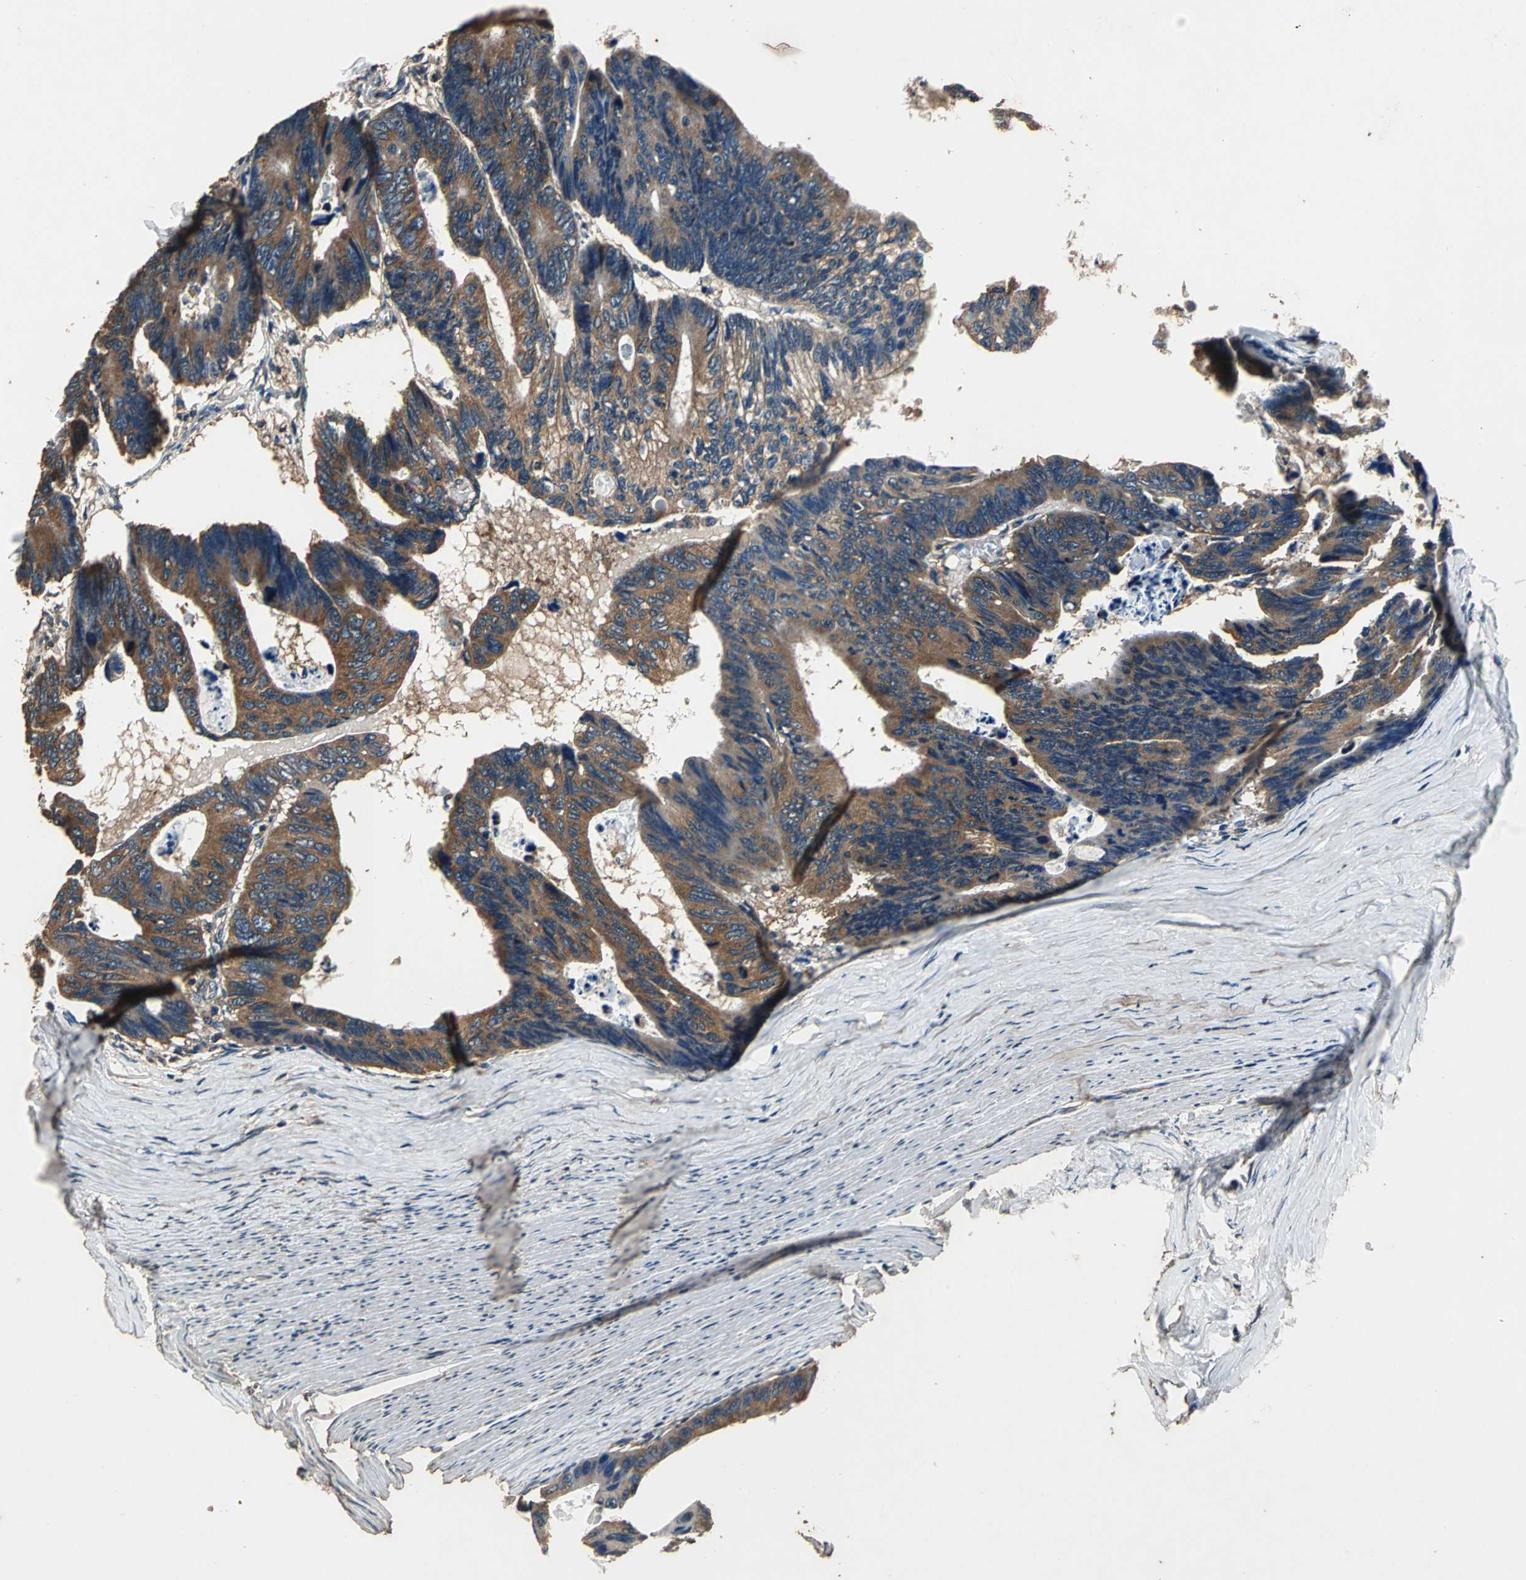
{"staining": {"intensity": "strong", "quantity": ">75%", "location": "cytoplasmic/membranous"}, "tissue": "colorectal cancer", "cell_type": "Tumor cells", "image_type": "cancer", "snomed": [{"axis": "morphology", "description": "Adenocarcinoma, NOS"}, {"axis": "topography", "description": "Colon"}], "caption": "IHC micrograph of adenocarcinoma (colorectal) stained for a protein (brown), which displays high levels of strong cytoplasmic/membranous positivity in approximately >75% of tumor cells.", "gene": "ZNF608", "patient": {"sex": "female", "age": 55}}